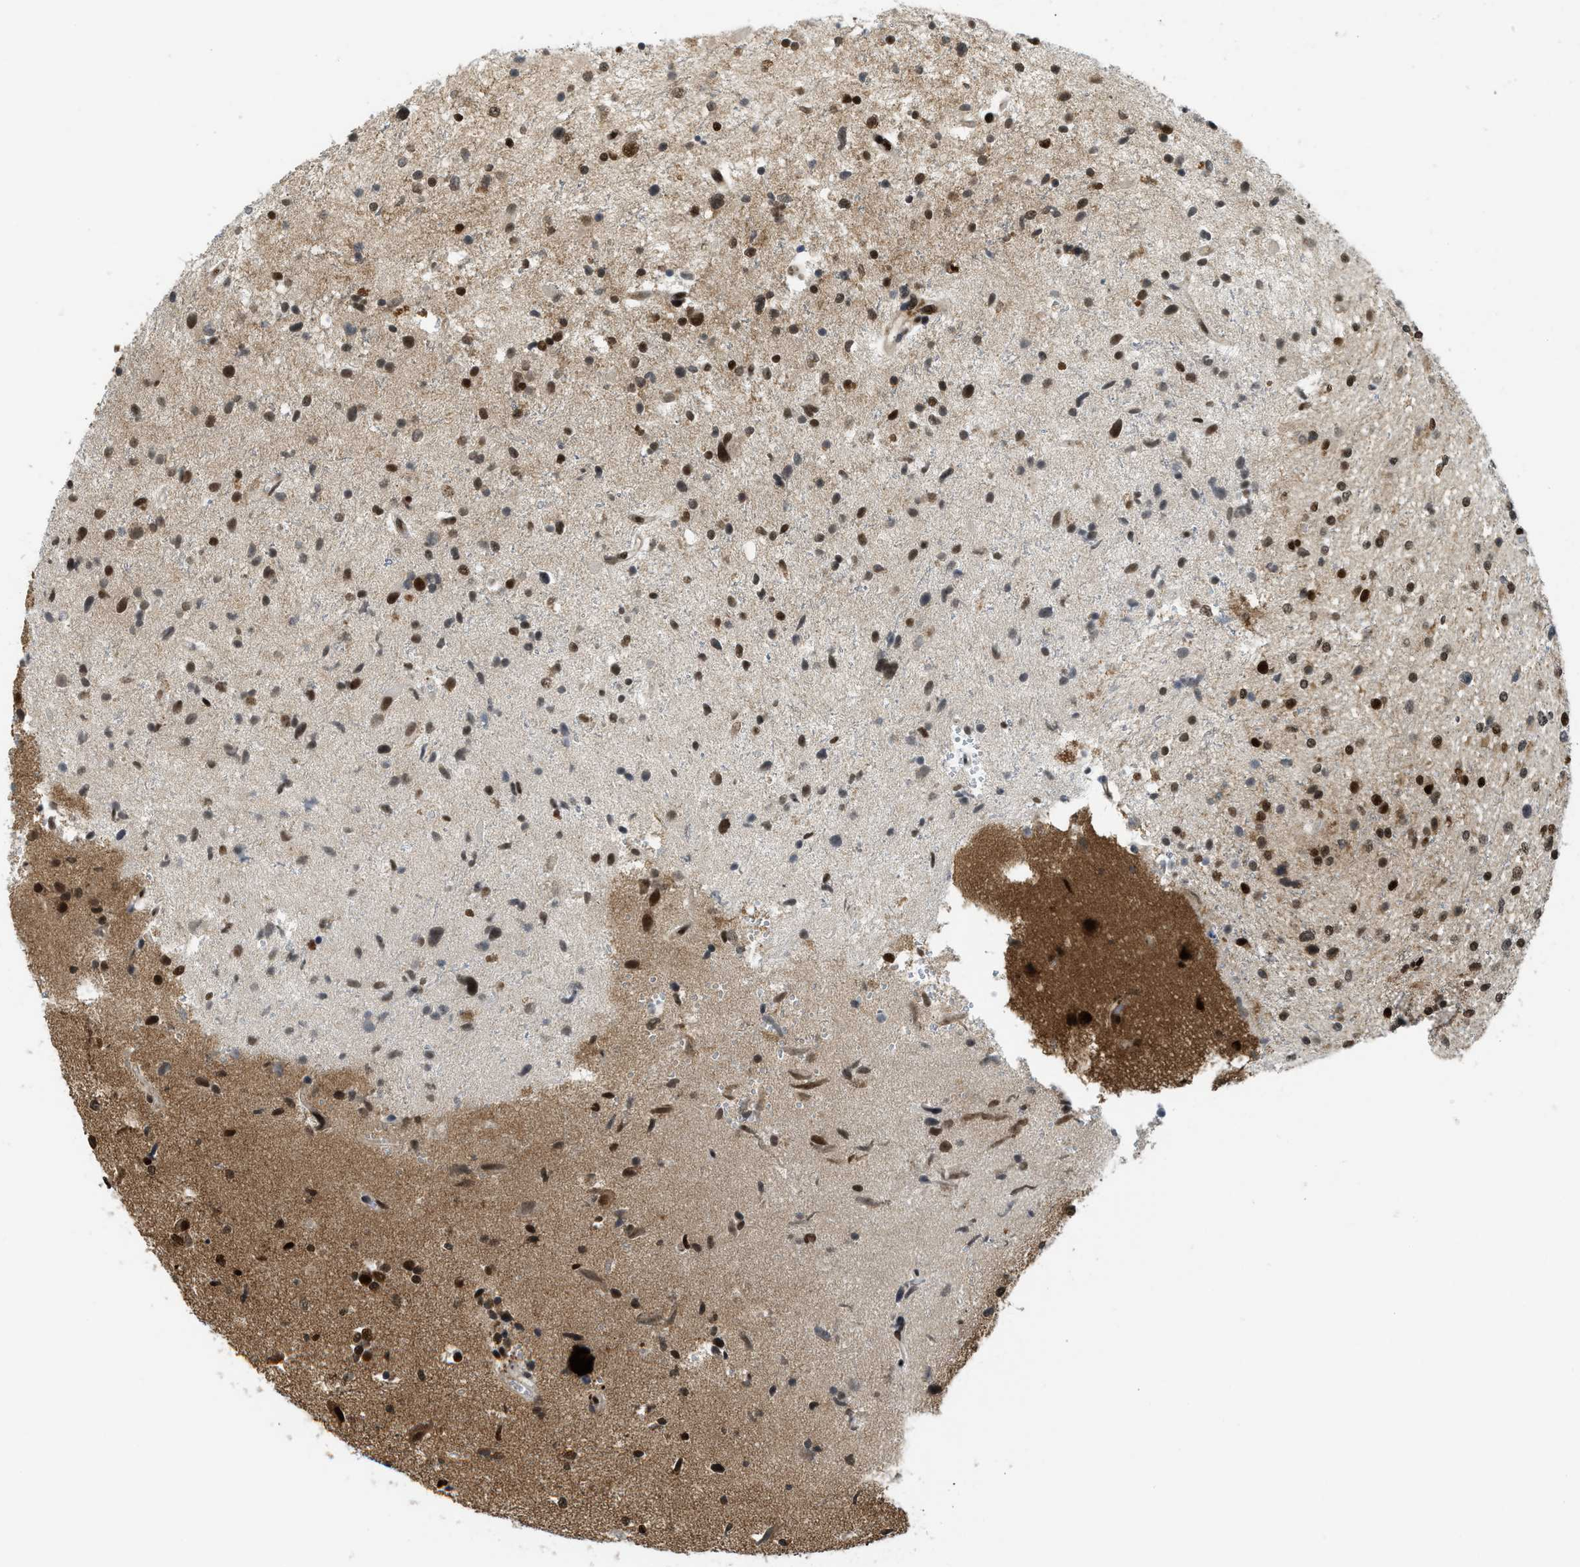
{"staining": {"intensity": "strong", "quantity": ">75%", "location": "nuclear"}, "tissue": "glioma", "cell_type": "Tumor cells", "image_type": "cancer", "snomed": [{"axis": "morphology", "description": "Glioma, malignant, High grade"}, {"axis": "topography", "description": "Brain"}], "caption": "DAB (3,3'-diaminobenzidine) immunohistochemical staining of human malignant glioma (high-grade) shows strong nuclear protein expression in about >75% of tumor cells.", "gene": "RFX5", "patient": {"sex": "male", "age": 33}}